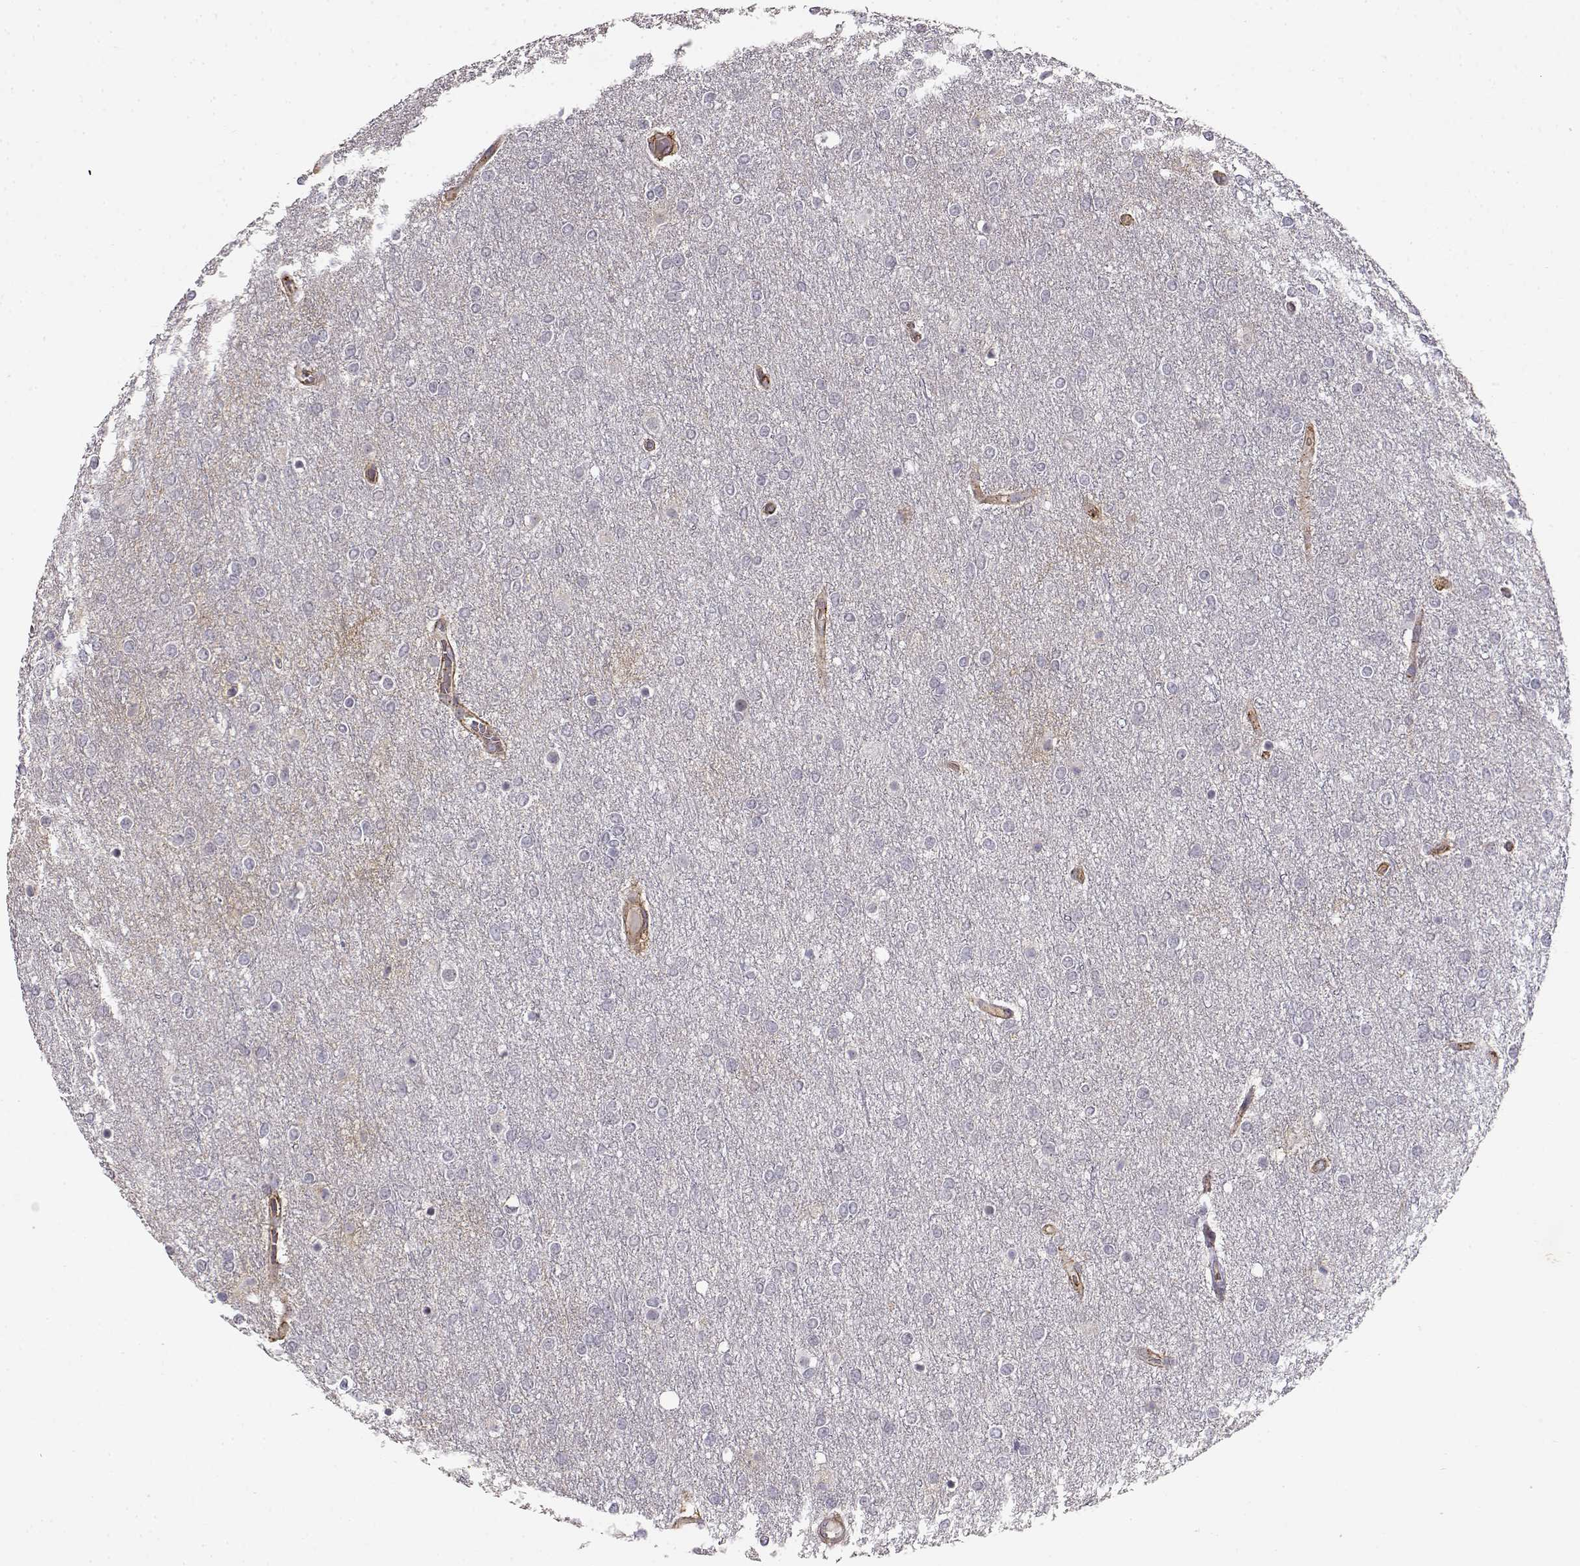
{"staining": {"intensity": "negative", "quantity": "none", "location": "none"}, "tissue": "glioma", "cell_type": "Tumor cells", "image_type": "cancer", "snomed": [{"axis": "morphology", "description": "Glioma, malignant, High grade"}, {"axis": "topography", "description": "Brain"}], "caption": "Immunohistochemistry photomicrograph of glioma stained for a protein (brown), which displays no positivity in tumor cells.", "gene": "IFITM1", "patient": {"sex": "female", "age": 61}}